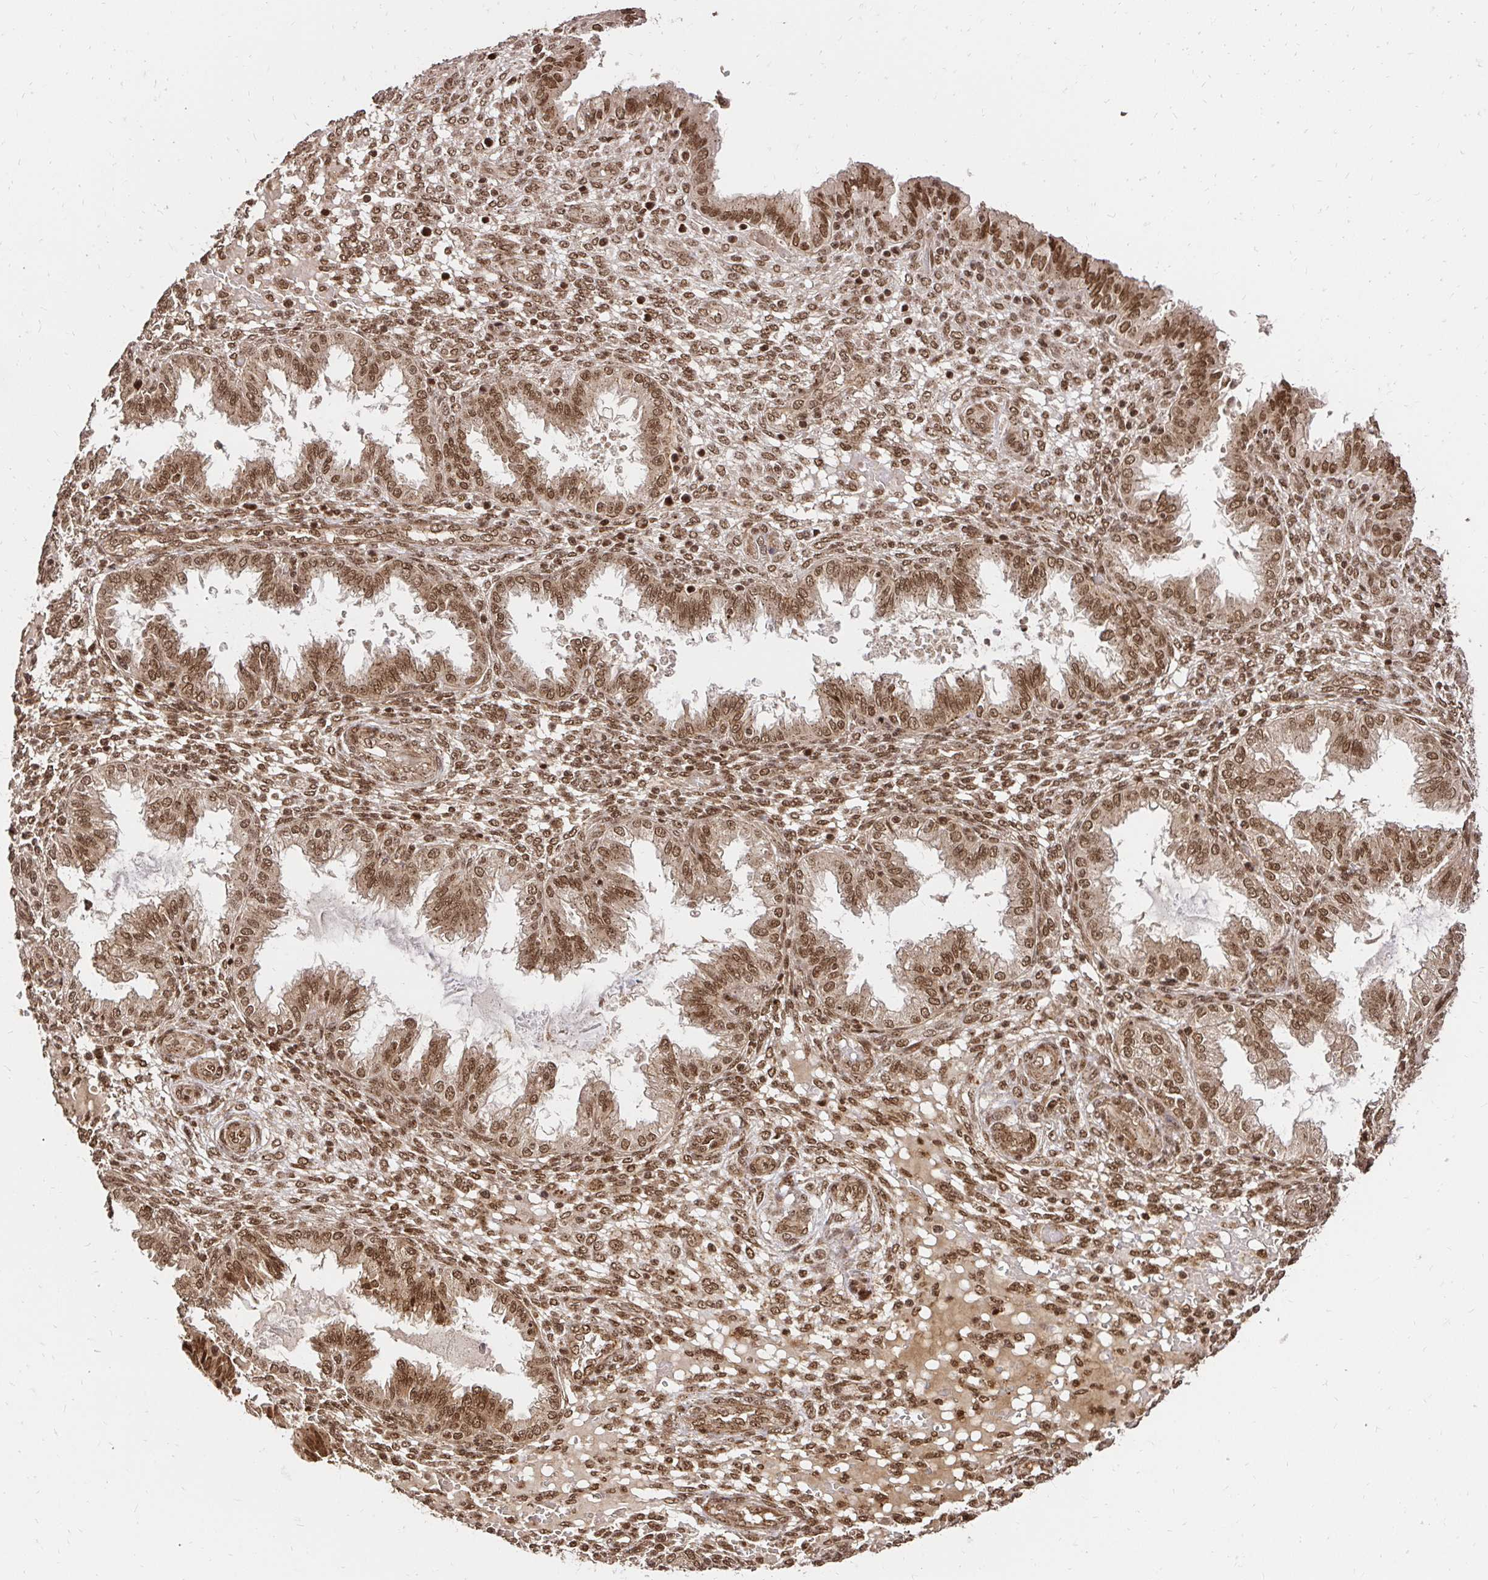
{"staining": {"intensity": "strong", "quantity": ">75%", "location": "cytoplasmic/membranous,nuclear"}, "tissue": "endometrium", "cell_type": "Cells in endometrial stroma", "image_type": "normal", "snomed": [{"axis": "morphology", "description": "Normal tissue, NOS"}, {"axis": "topography", "description": "Endometrium"}], "caption": "Immunohistochemical staining of benign human endometrium reveals high levels of strong cytoplasmic/membranous,nuclear expression in approximately >75% of cells in endometrial stroma.", "gene": "GLYR1", "patient": {"sex": "female", "age": 33}}